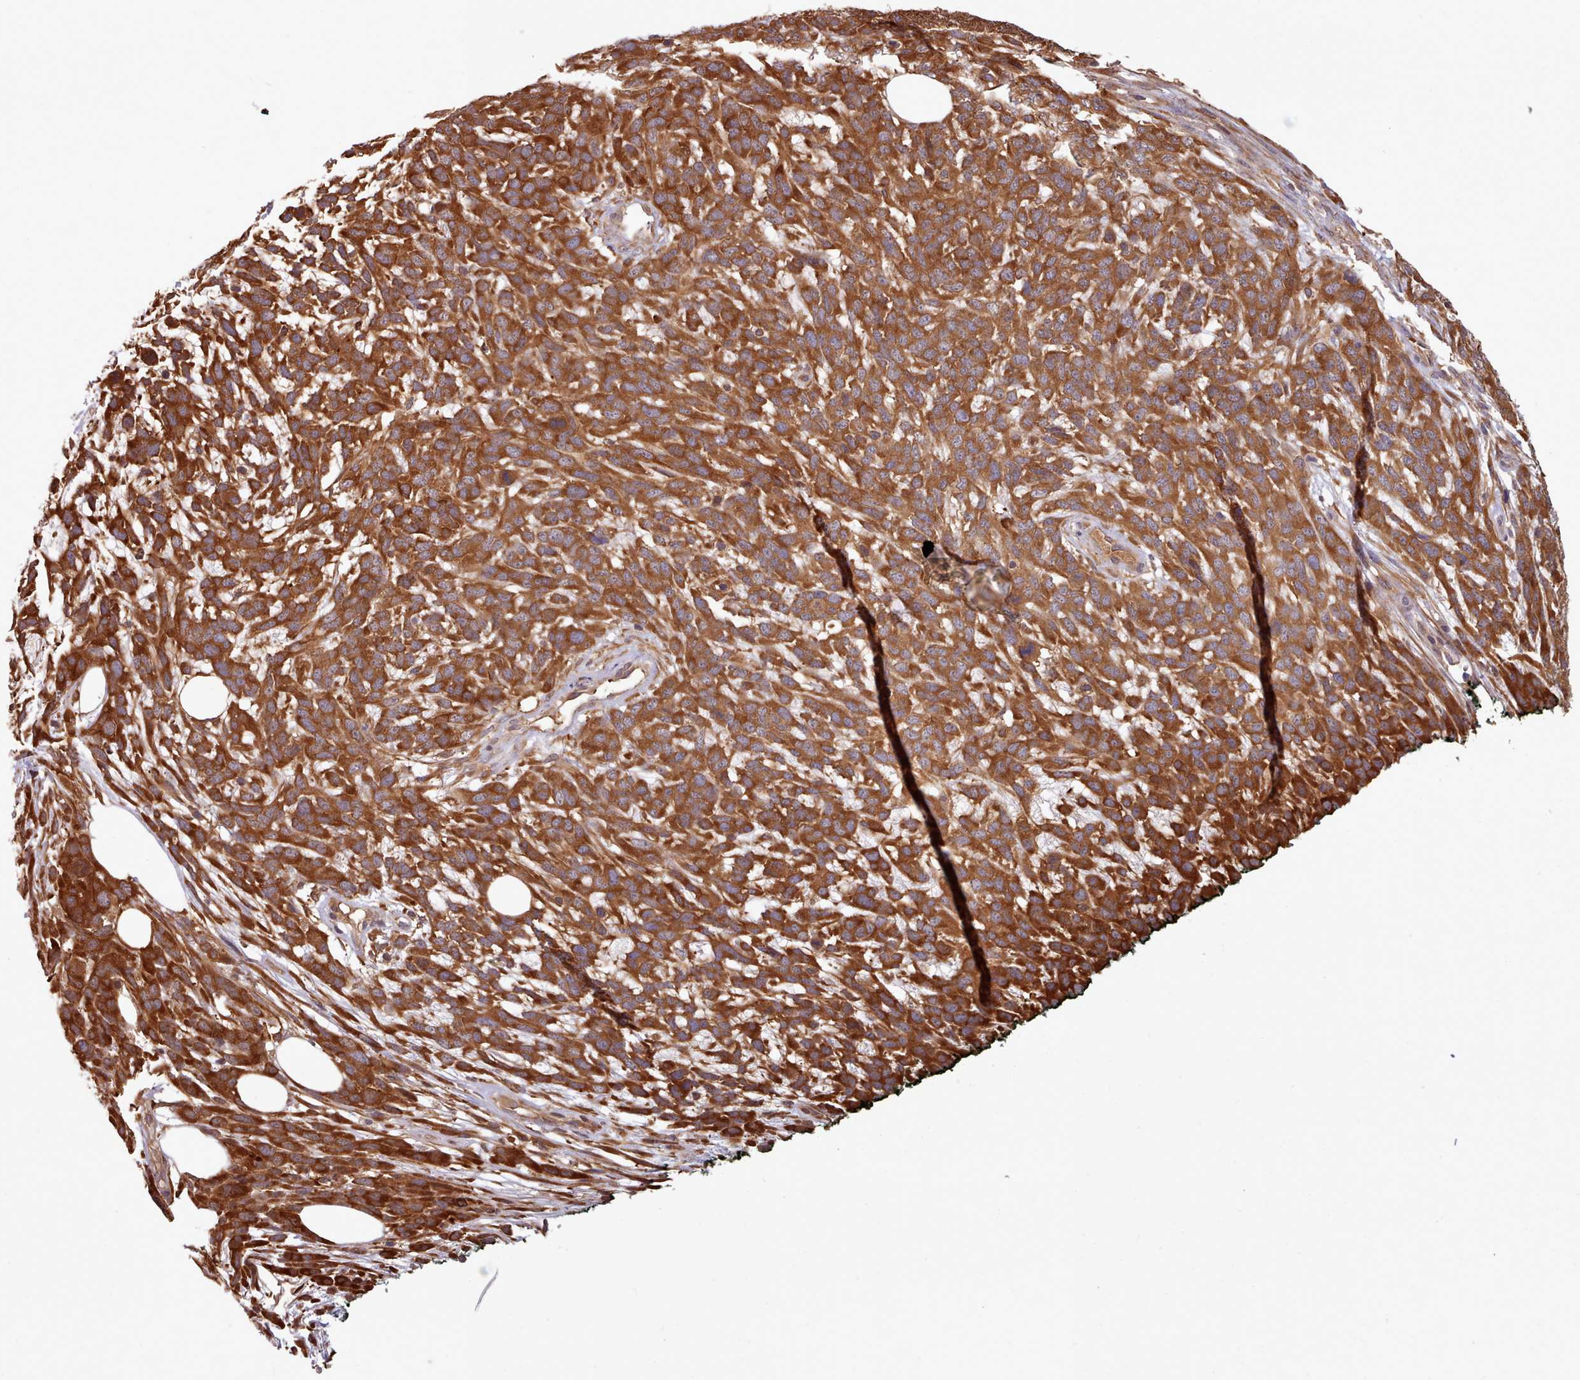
{"staining": {"intensity": "strong", "quantity": ">75%", "location": "cytoplasmic/membranous"}, "tissue": "melanoma", "cell_type": "Tumor cells", "image_type": "cancer", "snomed": [{"axis": "morphology", "description": "Normal morphology"}, {"axis": "morphology", "description": "Malignant melanoma, NOS"}, {"axis": "topography", "description": "Skin"}], "caption": "High-power microscopy captured an immunohistochemistry (IHC) histopathology image of melanoma, revealing strong cytoplasmic/membranous positivity in about >75% of tumor cells.", "gene": "SLC4A9", "patient": {"sex": "female", "age": 72}}